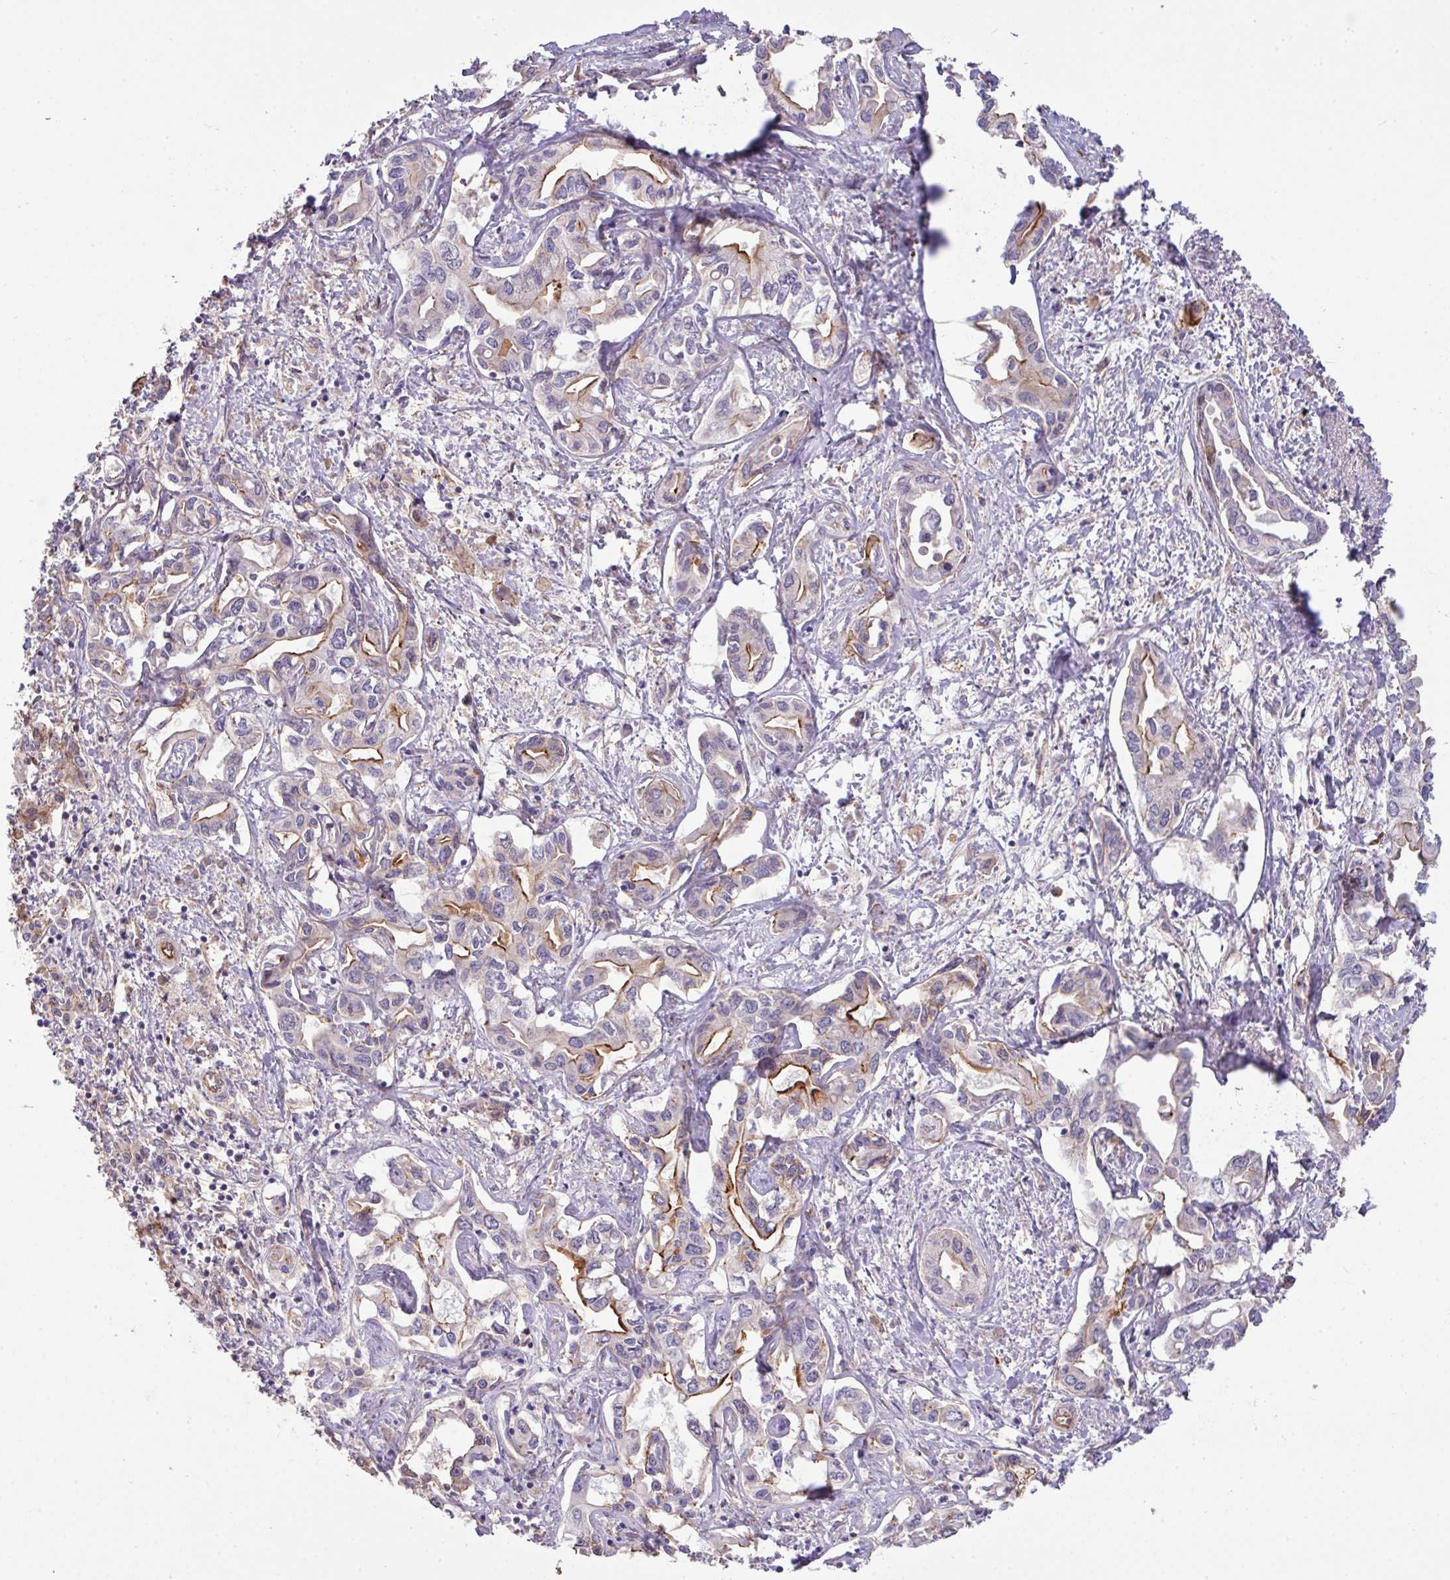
{"staining": {"intensity": "moderate", "quantity": "25%-75%", "location": "cytoplasmic/membranous"}, "tissue": "liver cancer", "cell_type": "Tumor cells", "image_type": "cancer", "snomed": [{"axis": "morphology", "description": "Cholangiocarcinoma"}, {"axis": "topography", "description": "Liver"}], "caption": "DAB immunohistochemical staining of human liver cholangiocarcinoma exhibits moderate cytoplasmic/membranous protein positivity in approximately 25%-75% of tumor cells.", "gene": "LRRC53", "patient": {"sex": "female", "age": 64}}